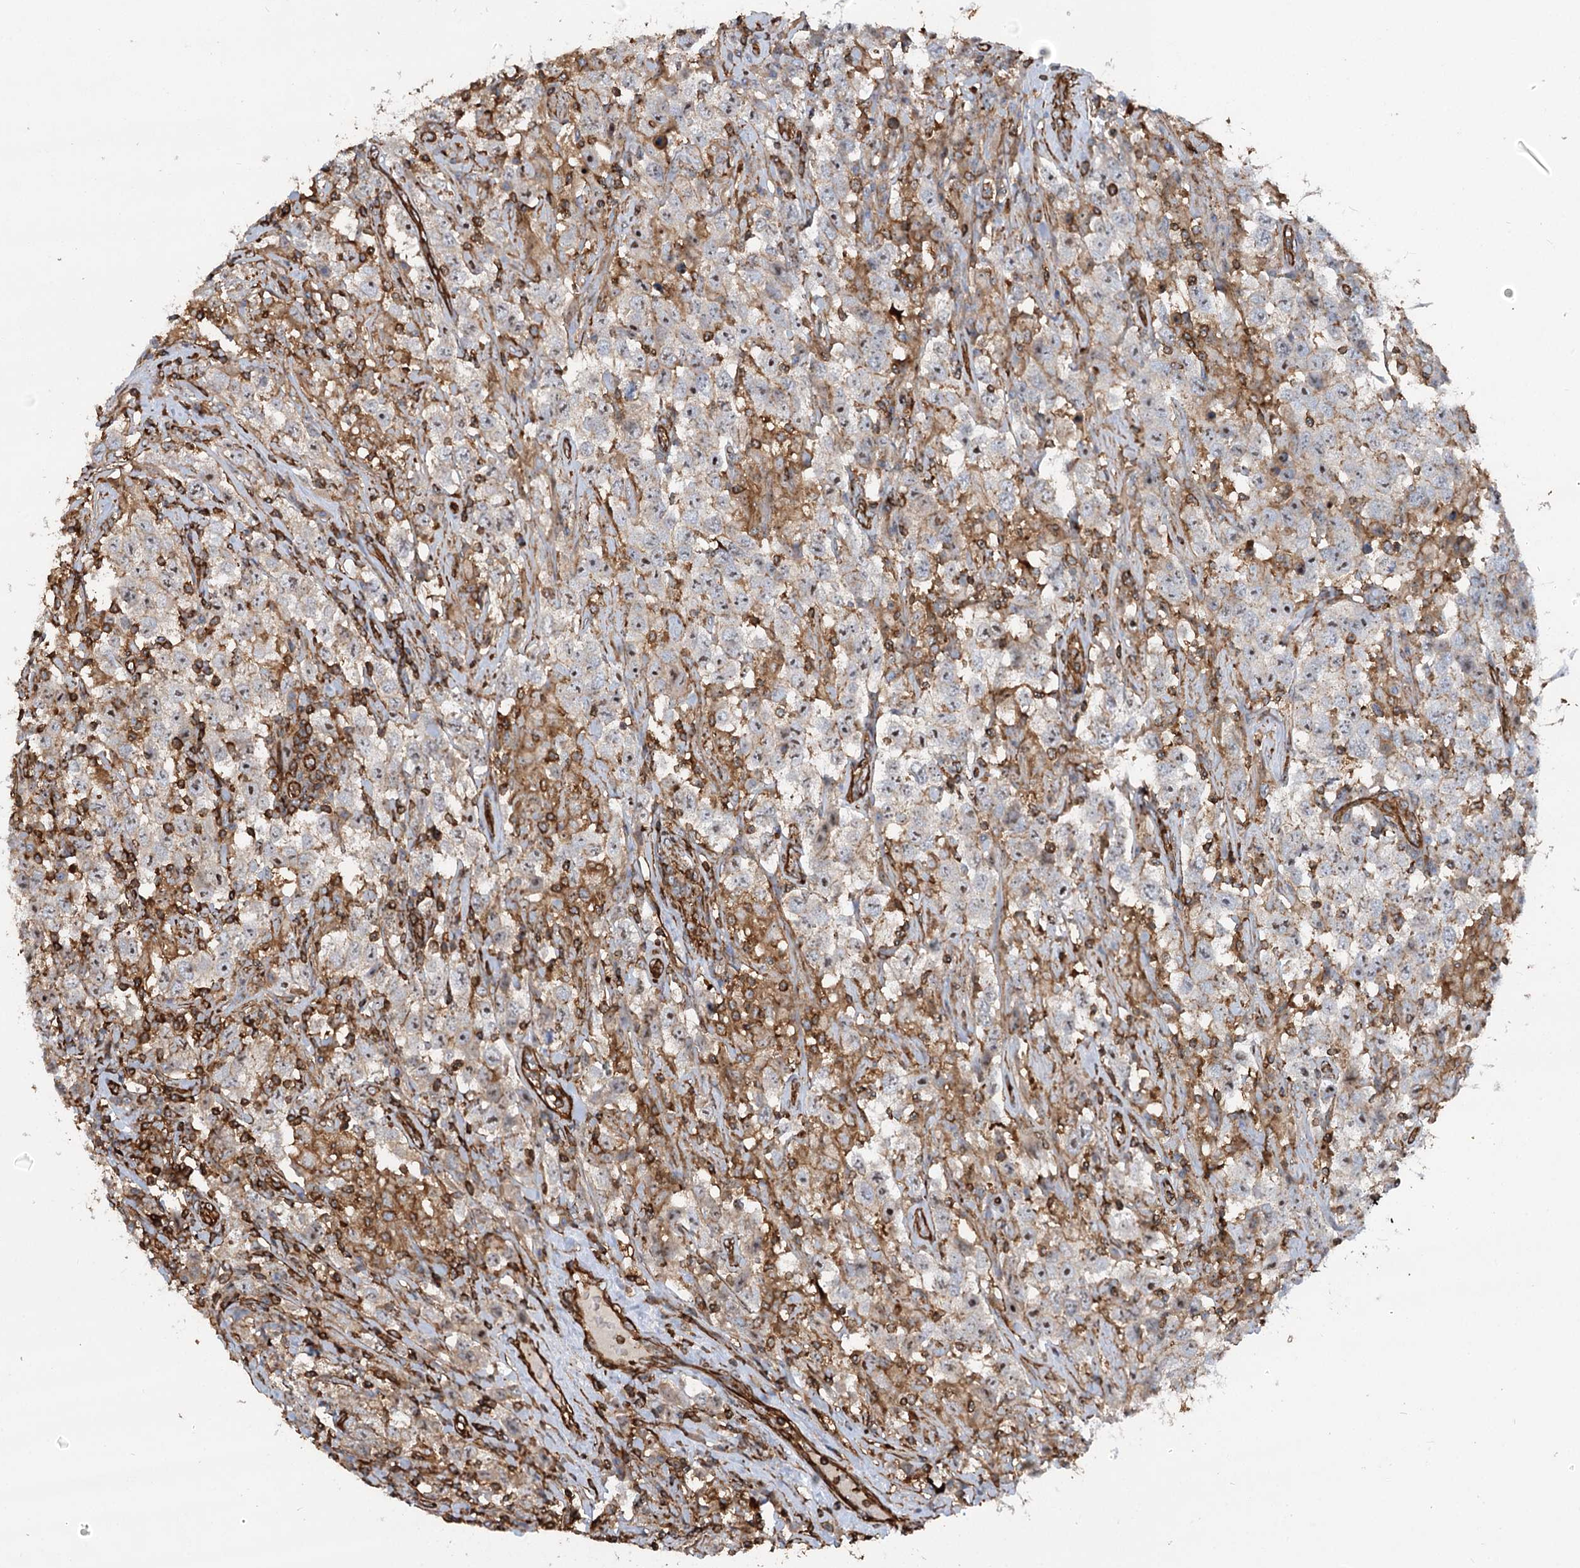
{"staining": {"intensity": "weak", "quantity": "25%-75%", "location": "cytoplasmic/membranous,nuclear"}, "tissue": "testis cancer", "cell_type": "Tumor cells", "image_type": "cancer", "snomed": [{"axis": "morphology", "description": "Seminoma, NOS"}, {"axis": "topography", "description": "Testis"}], "caption": "Tumor cells exhibit low levels of weak cytoplasmic/membranous and nuclear expression in approximately 25%-75% of cells in human testis cancer.", "gene": "WDR36", "patient": {"sex": "male", "age": 41}}